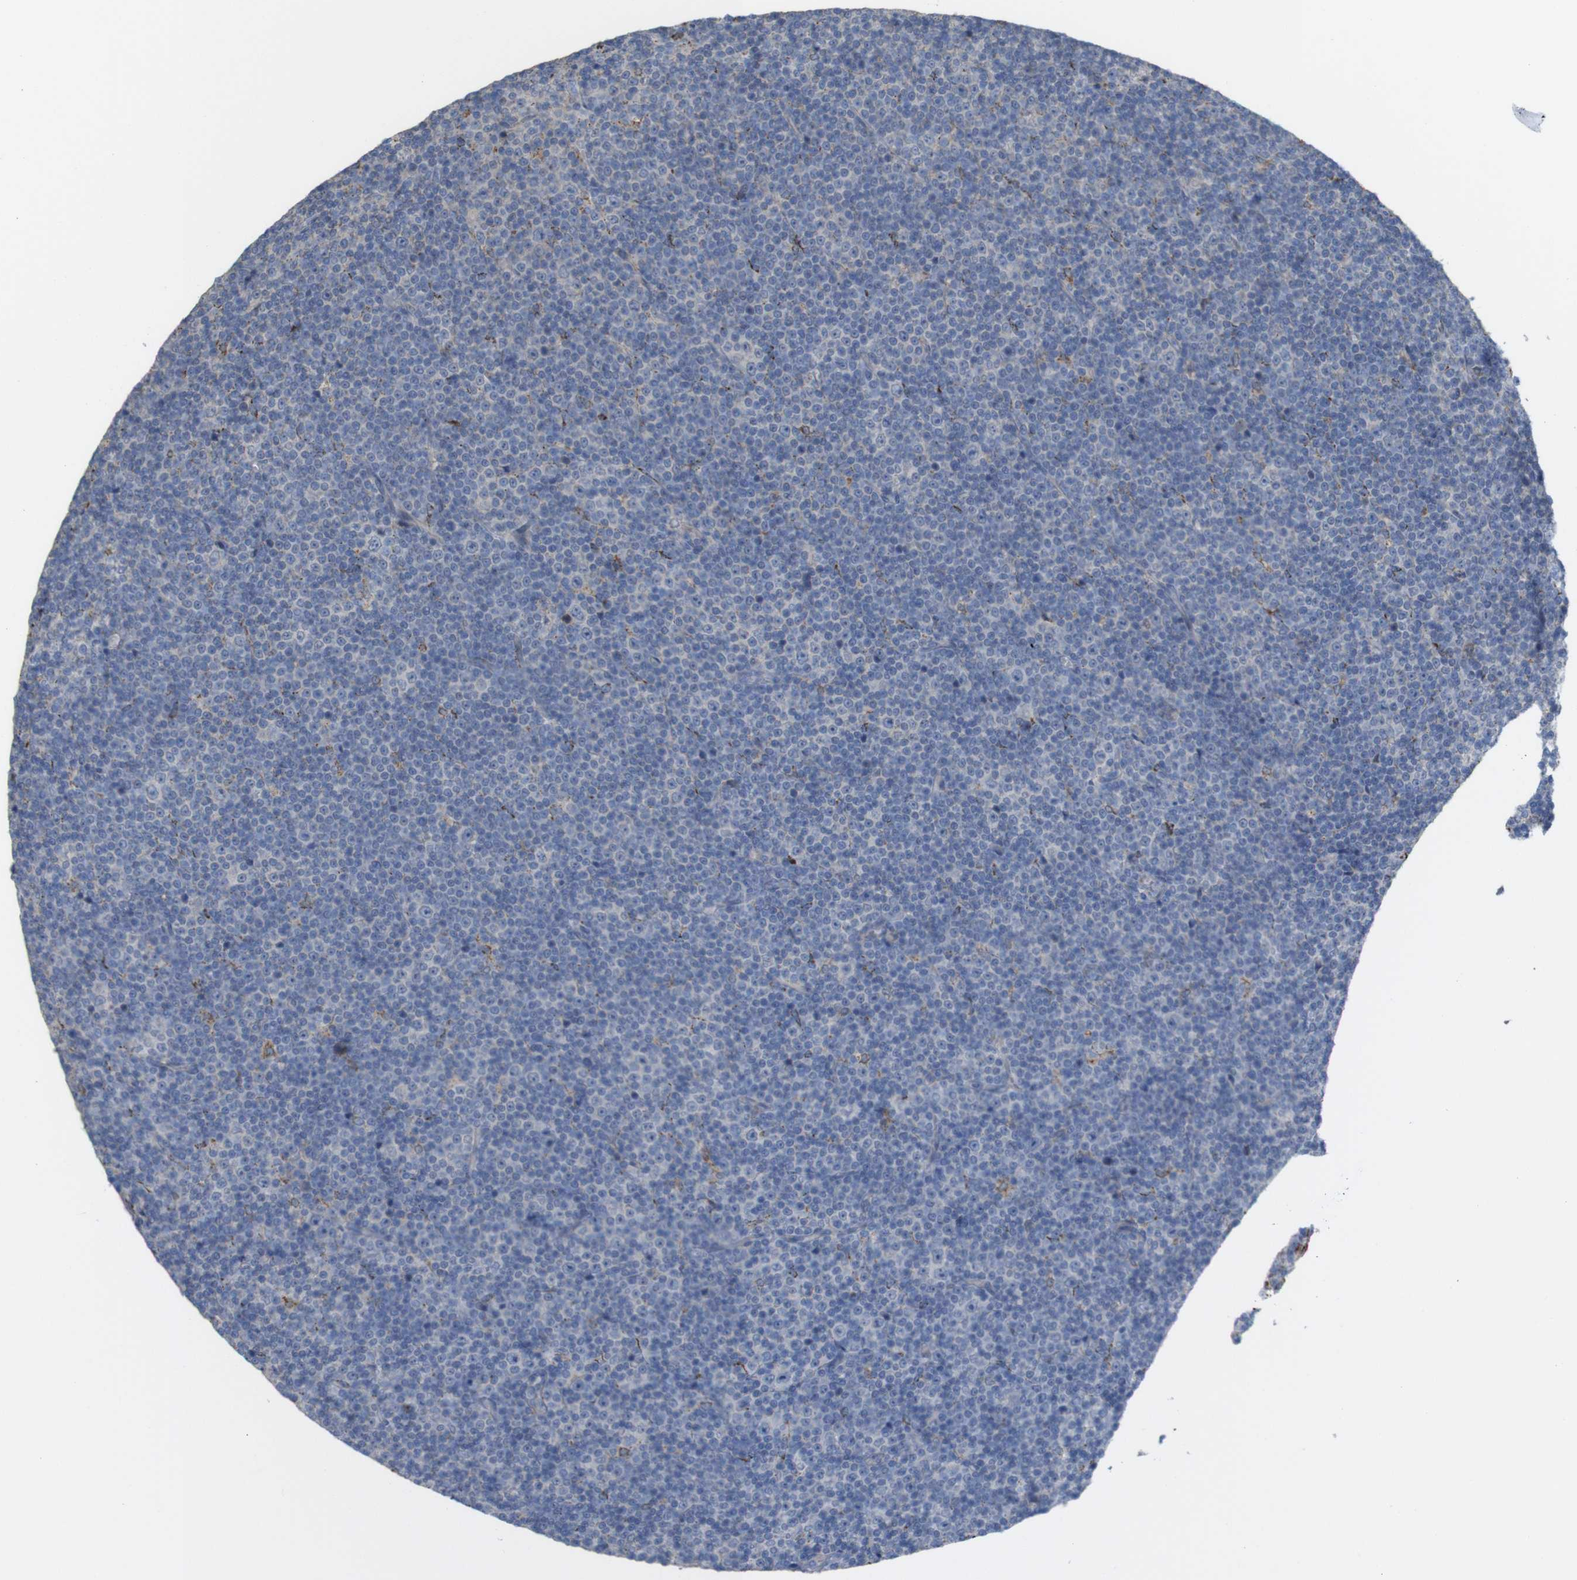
{"staining": {"intensity": "negative", "quantity": "none", "location": "none"}, "tissue": "lymphoma", "cell_type": "Tumor cells", "image_type": "cancer", "snomed": [{"axis": "morphology", "description": "Malignant lymphoma, non-Hodgkin's type, Low grade"}, {"axis": "topography", "description": "Lymph node"}], "caption": "This is an IHC histopathology image of human low-grade malignant lymphoma, non-Hodgkin's type. There is no staining in tumor cells.", "gene": "PTPRR", "patient": {"sex": "female", "age": 67}}